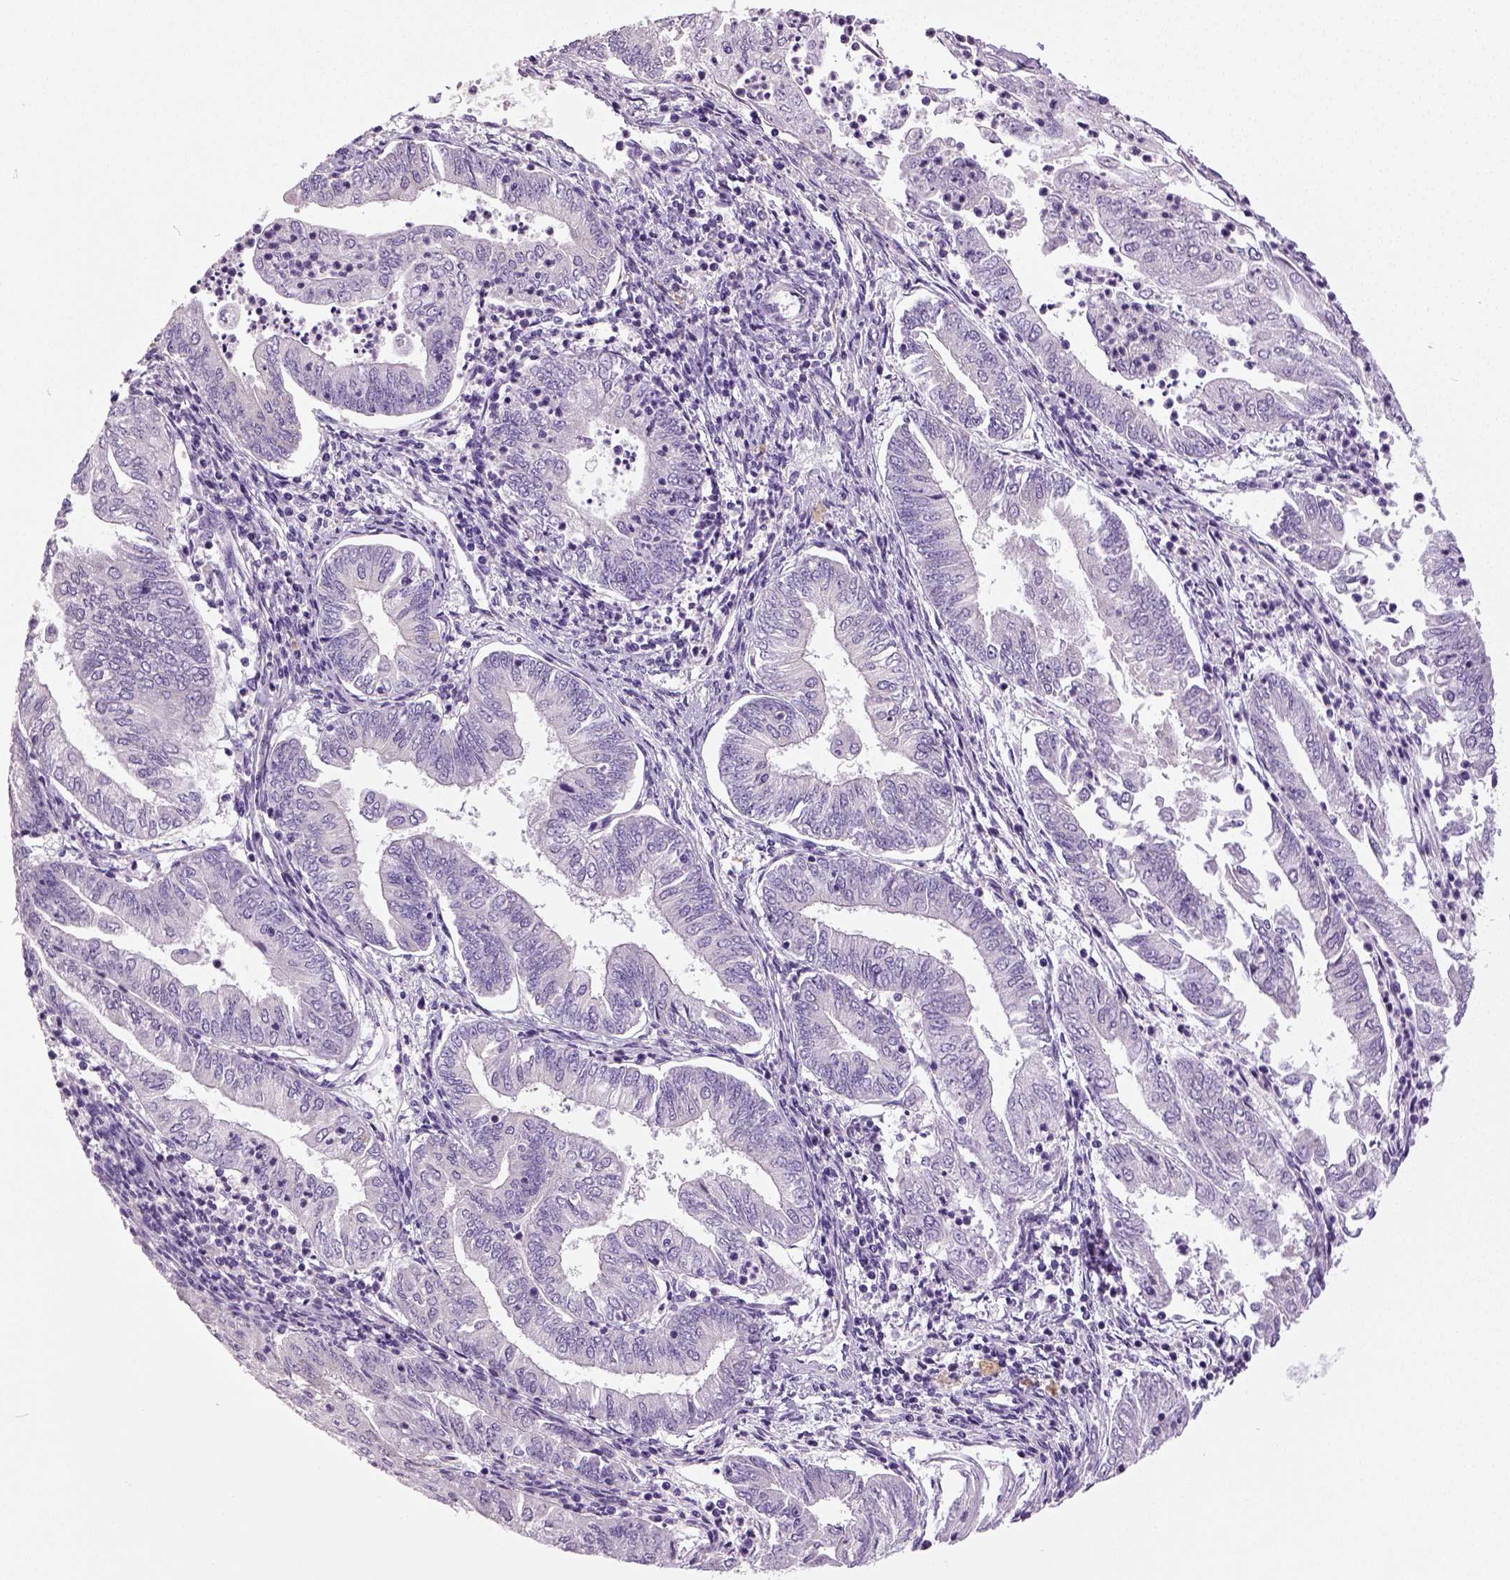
{"staining": {"intensity": "negative", "quantity": "none", "location": "none"}, "tissue": "endometrial cancer", "cell_type": "Tumor cells", "image_type": "cancer", "snomed": [{"axis": "morphology", "description": "Adenocarcinoma, NOS"}, {"axis": "topography", "description": "Endometrium"}], "caption": "IHC image of endometrial cancer stained for a protein (brown), which shows no expression in tumor cells.", "gene": "NECAB2", "patient": {"sex": "female", "age": 55}}